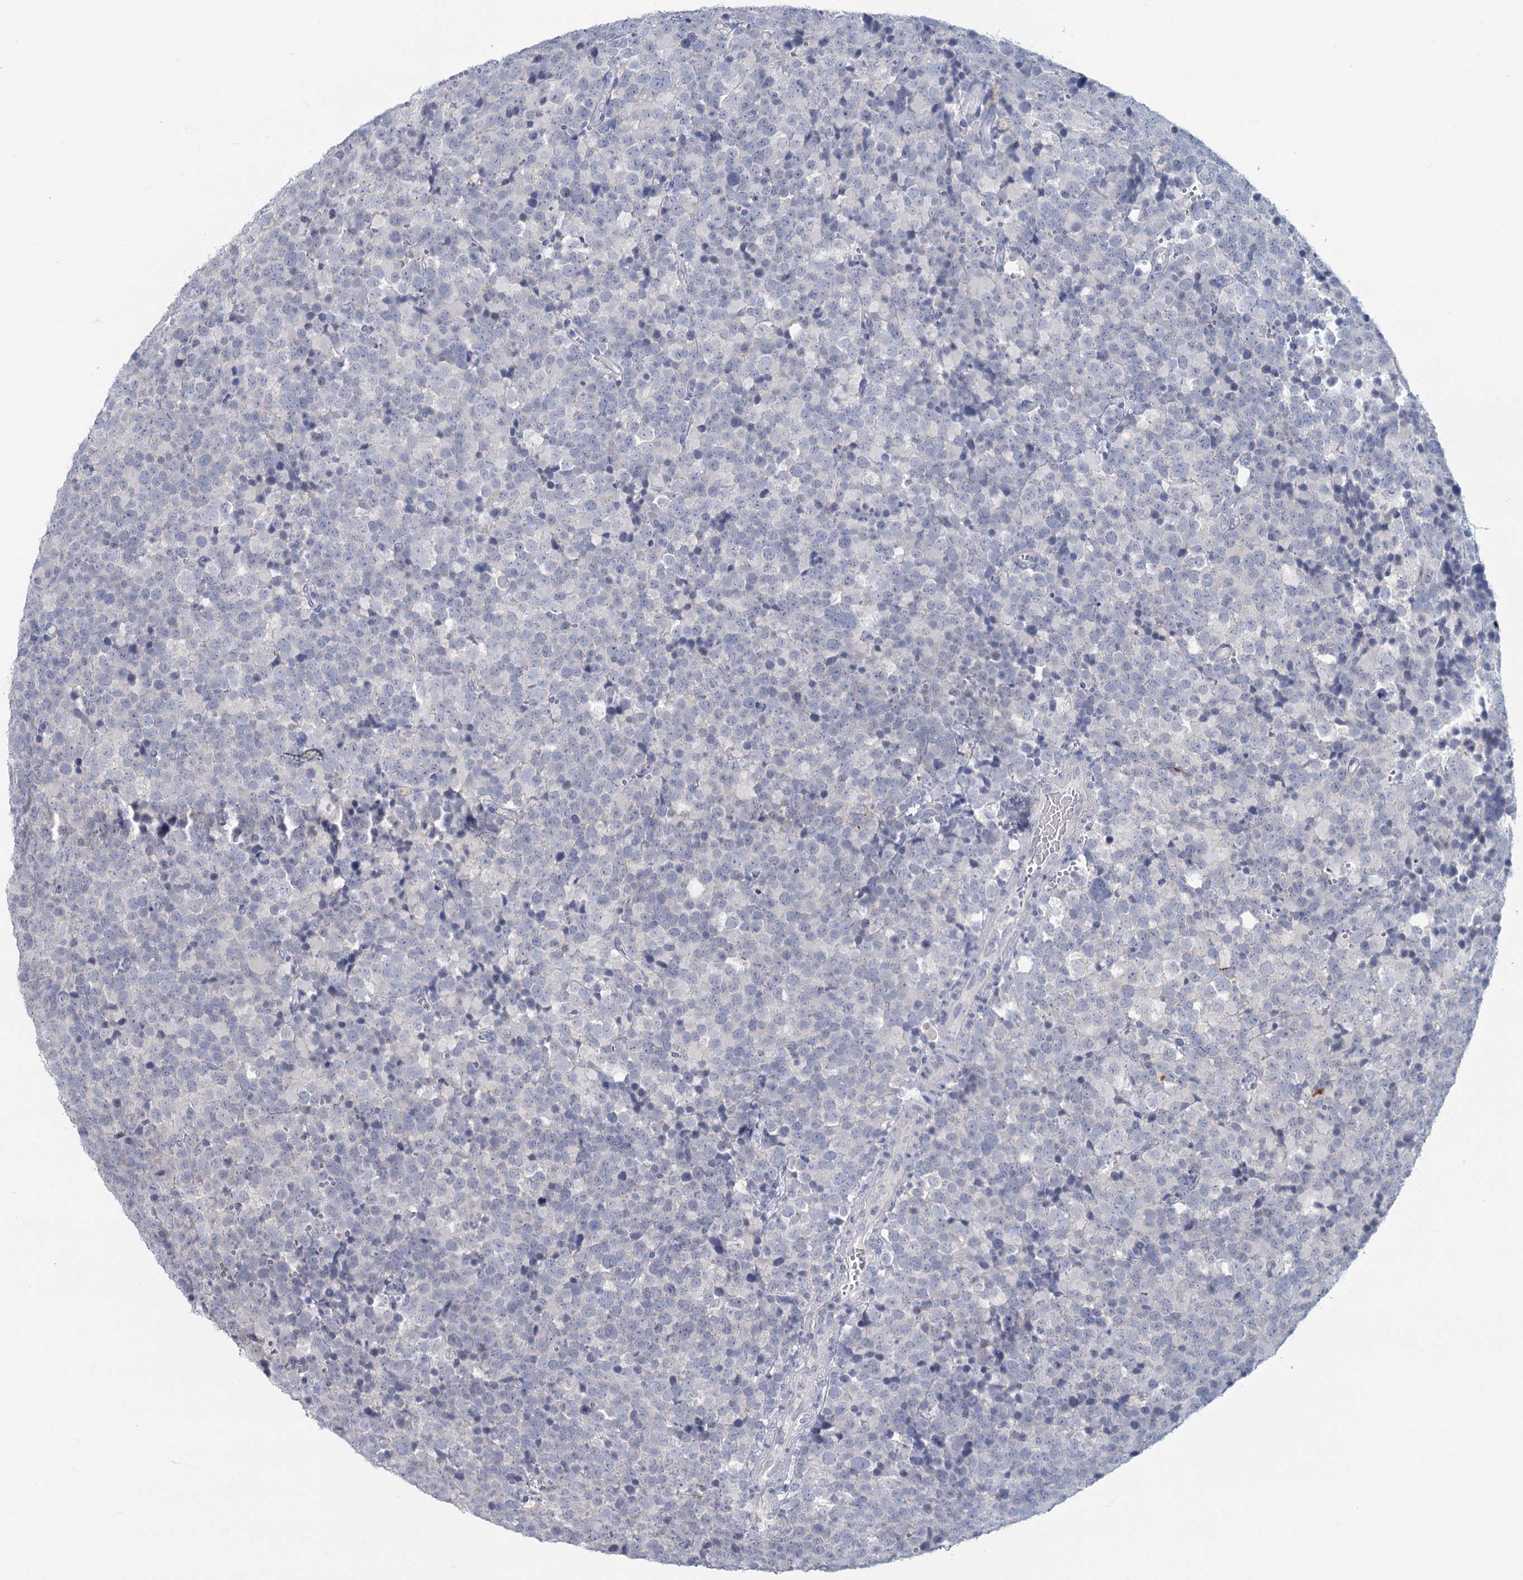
{"staining": {"intensity": "negative", "quantity": "none", "location": "none"}, "tissue": "testis cancer", "cell_type": "Tumor cells", "image_type": "cancer", "snomed": [{"axis": "morphology", "description": "Seminoma, NOS"}, {"axis": "topography", "description": "Testis"}], "caption": "Testis cancer (seminoma) was stained to show a protein in brown. There is no significant expression in tumor cells.", "gene": "CHGA", "patient": {"sex": "male", "age": 71}}